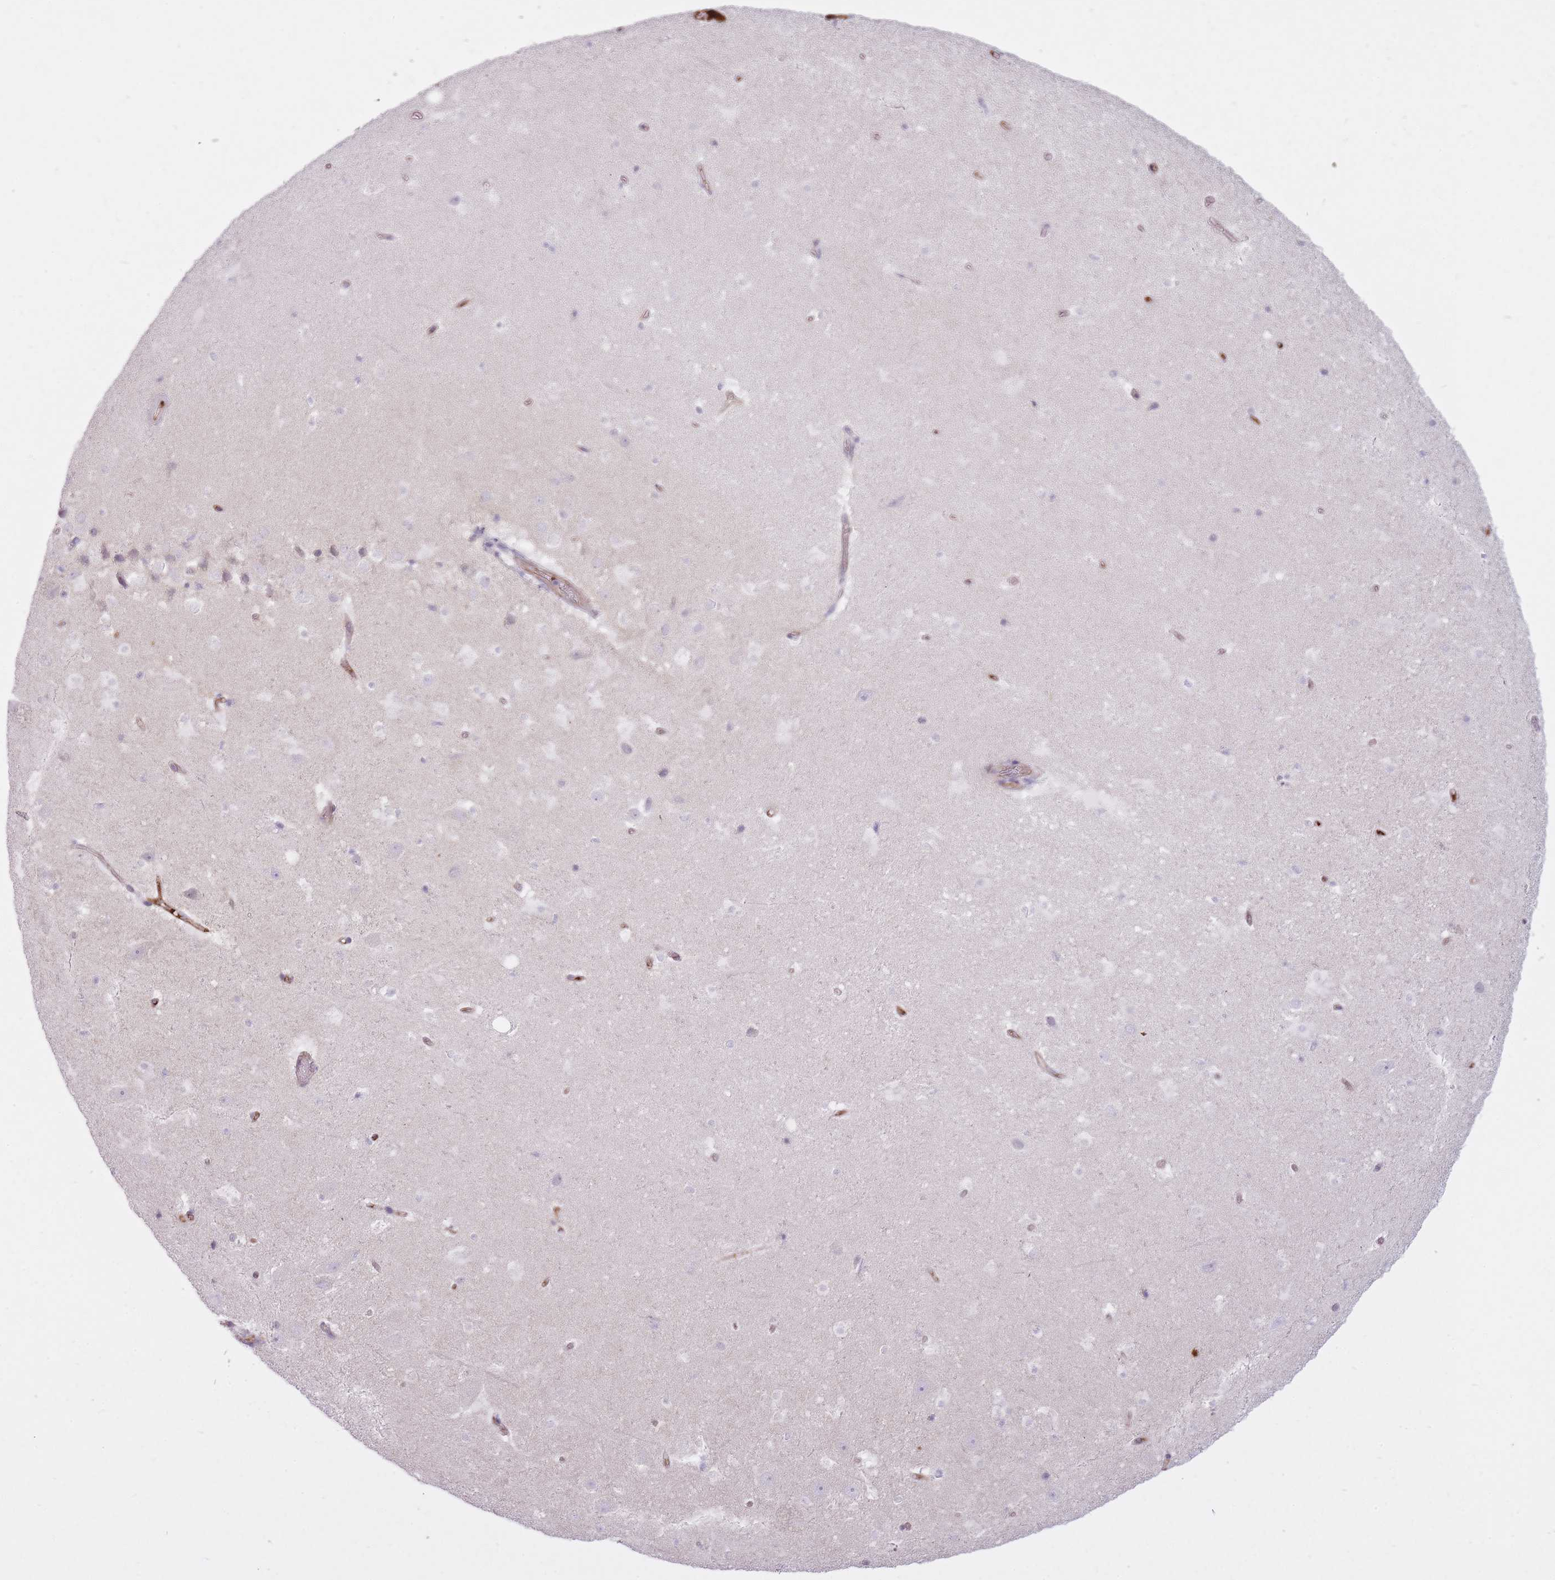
{"staining": {"intensity": "negative", "quantity": "none", "location": "none"}, "tissue": "hippocampus", "cell_type": "Glial cells", "image_type": "normal", "snomed": [{"axis": "morphology", "description": "Normal tissue, NOS"}, {"axis": "topography", "description": "Hippocampus"}], "caption": "High power microscopy photomicrograph of an IHC histopathology image of normal hippocampus, revealing no significant positivity in glial cells. (Brightfield microscopy of DAB (3,3'-diaminobenzidine) immunohistochemistry at high magnification).", "gene": "PGRMC2", "patient": {"sex": "male", "age": 37}}